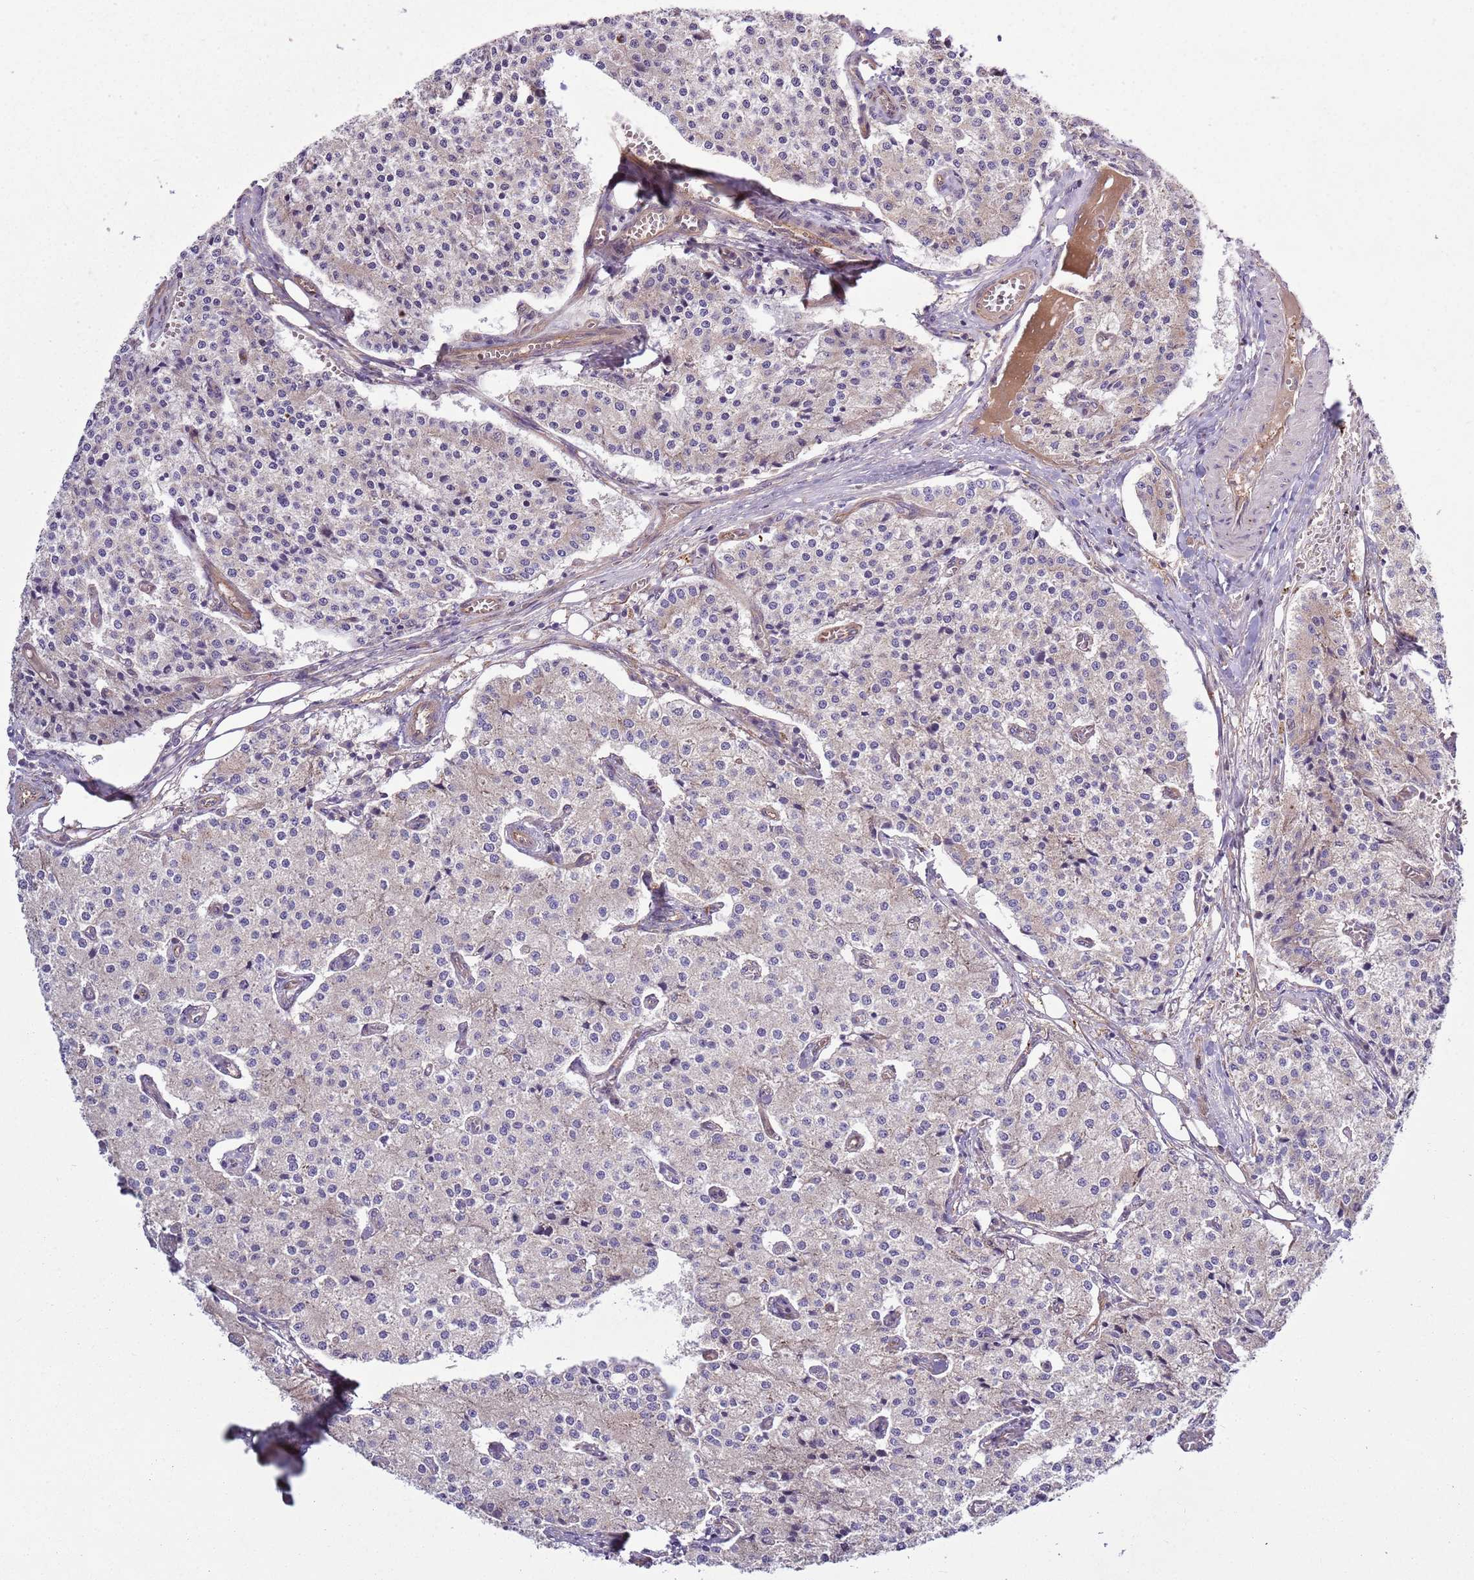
{"staining": {"intensity": "weak", "quantity": "<25%", "location": "cytoplasmic/membranous"}, "tissue": "carcinoid", "cell_type": "Tumor cells", "image_type": "cancer", "snomed": [{"axis": "morphology", "description": "Carcinoid, malignant, NOS"}, {"axis": "topography", "description": "Colon"}], "caption": "A histopathology image of human carcinoid is negative for staining in tumor cells.", "gene": "GNL1", "patient": {"sex": "female", "age": 52}}